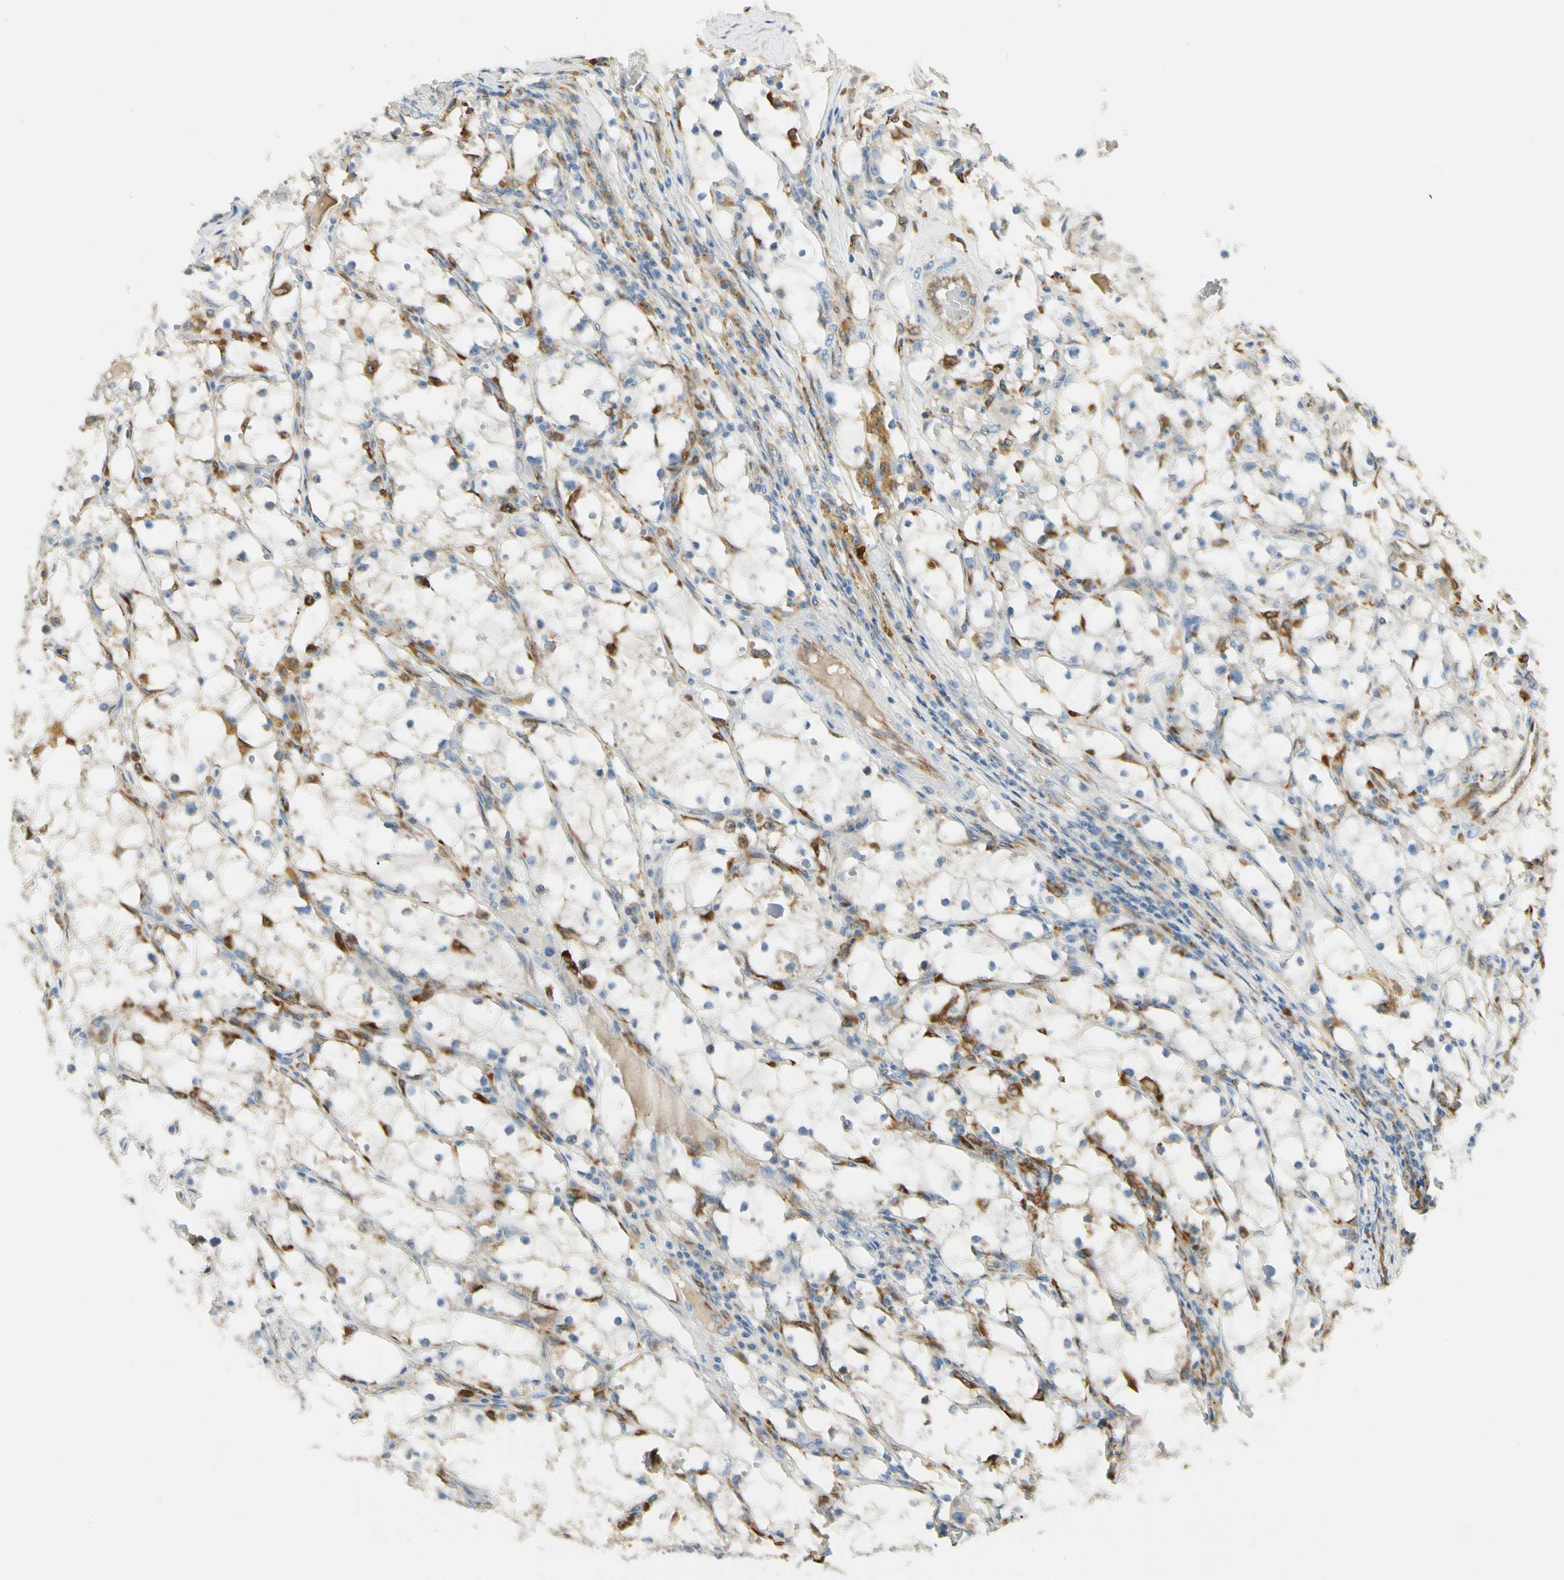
{"staining": {"intensity": "negative", "quantity": "none", "location": "none"}, "tissue": "renal cancer", "cell_type": "Tumor cells", "image_type": "cancer", "snomed": [{"axis": "morphology", "description": "Adenocarcinoma, NOS"}, {"axis": "topography", "description": "Kidney"}], "caption": "Immunohistochemistry micrograph of neoplastic tissue: human renal adenocarcinoma stained with DAB reveals no significant protein staining in tumor cells.", "gene": "LPCAT2", "patient": {"sex": "male", "age": 56}}